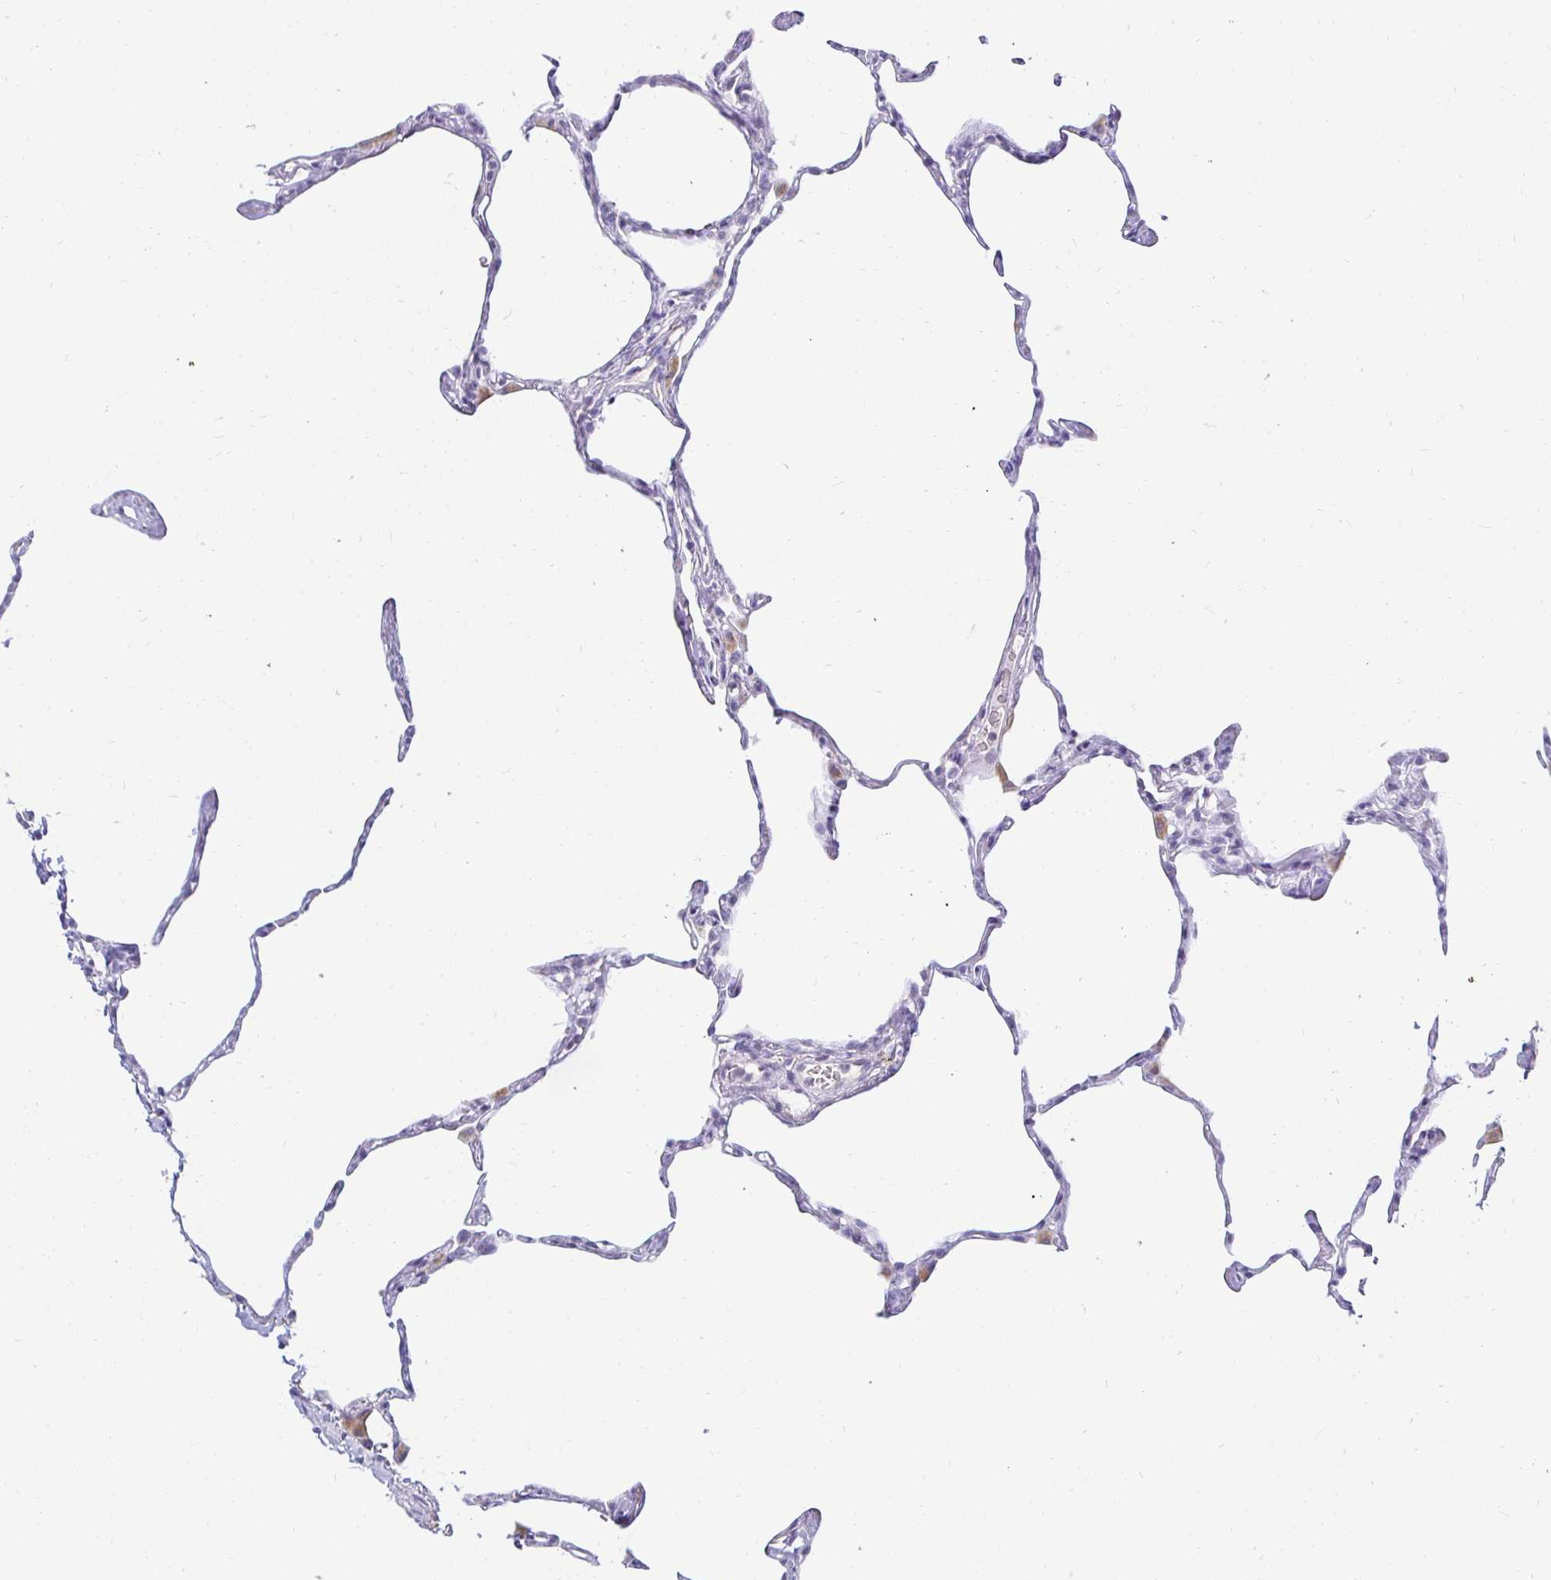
{"staining": {"intensity": "negative", "quantity": "none", "location": "none"}, "tissue": "lung", "cell_type": "Alveolar cells", "image_type": "normal", "snomed": [{"axis": "morphology", "description": "Normal tissue, NOS"}, {"axis": "topography", "description": "Lung"}], "caption": "Protein analysis of normal lung exhibits no significant staining in alveolar cells. Brightfield microscopy of IHC stained with DAB (brown) and hematoxylin (blue), captured at high magnification.", "gene": "OR51D1", "patient": {"sex": "male", "age": 65}}